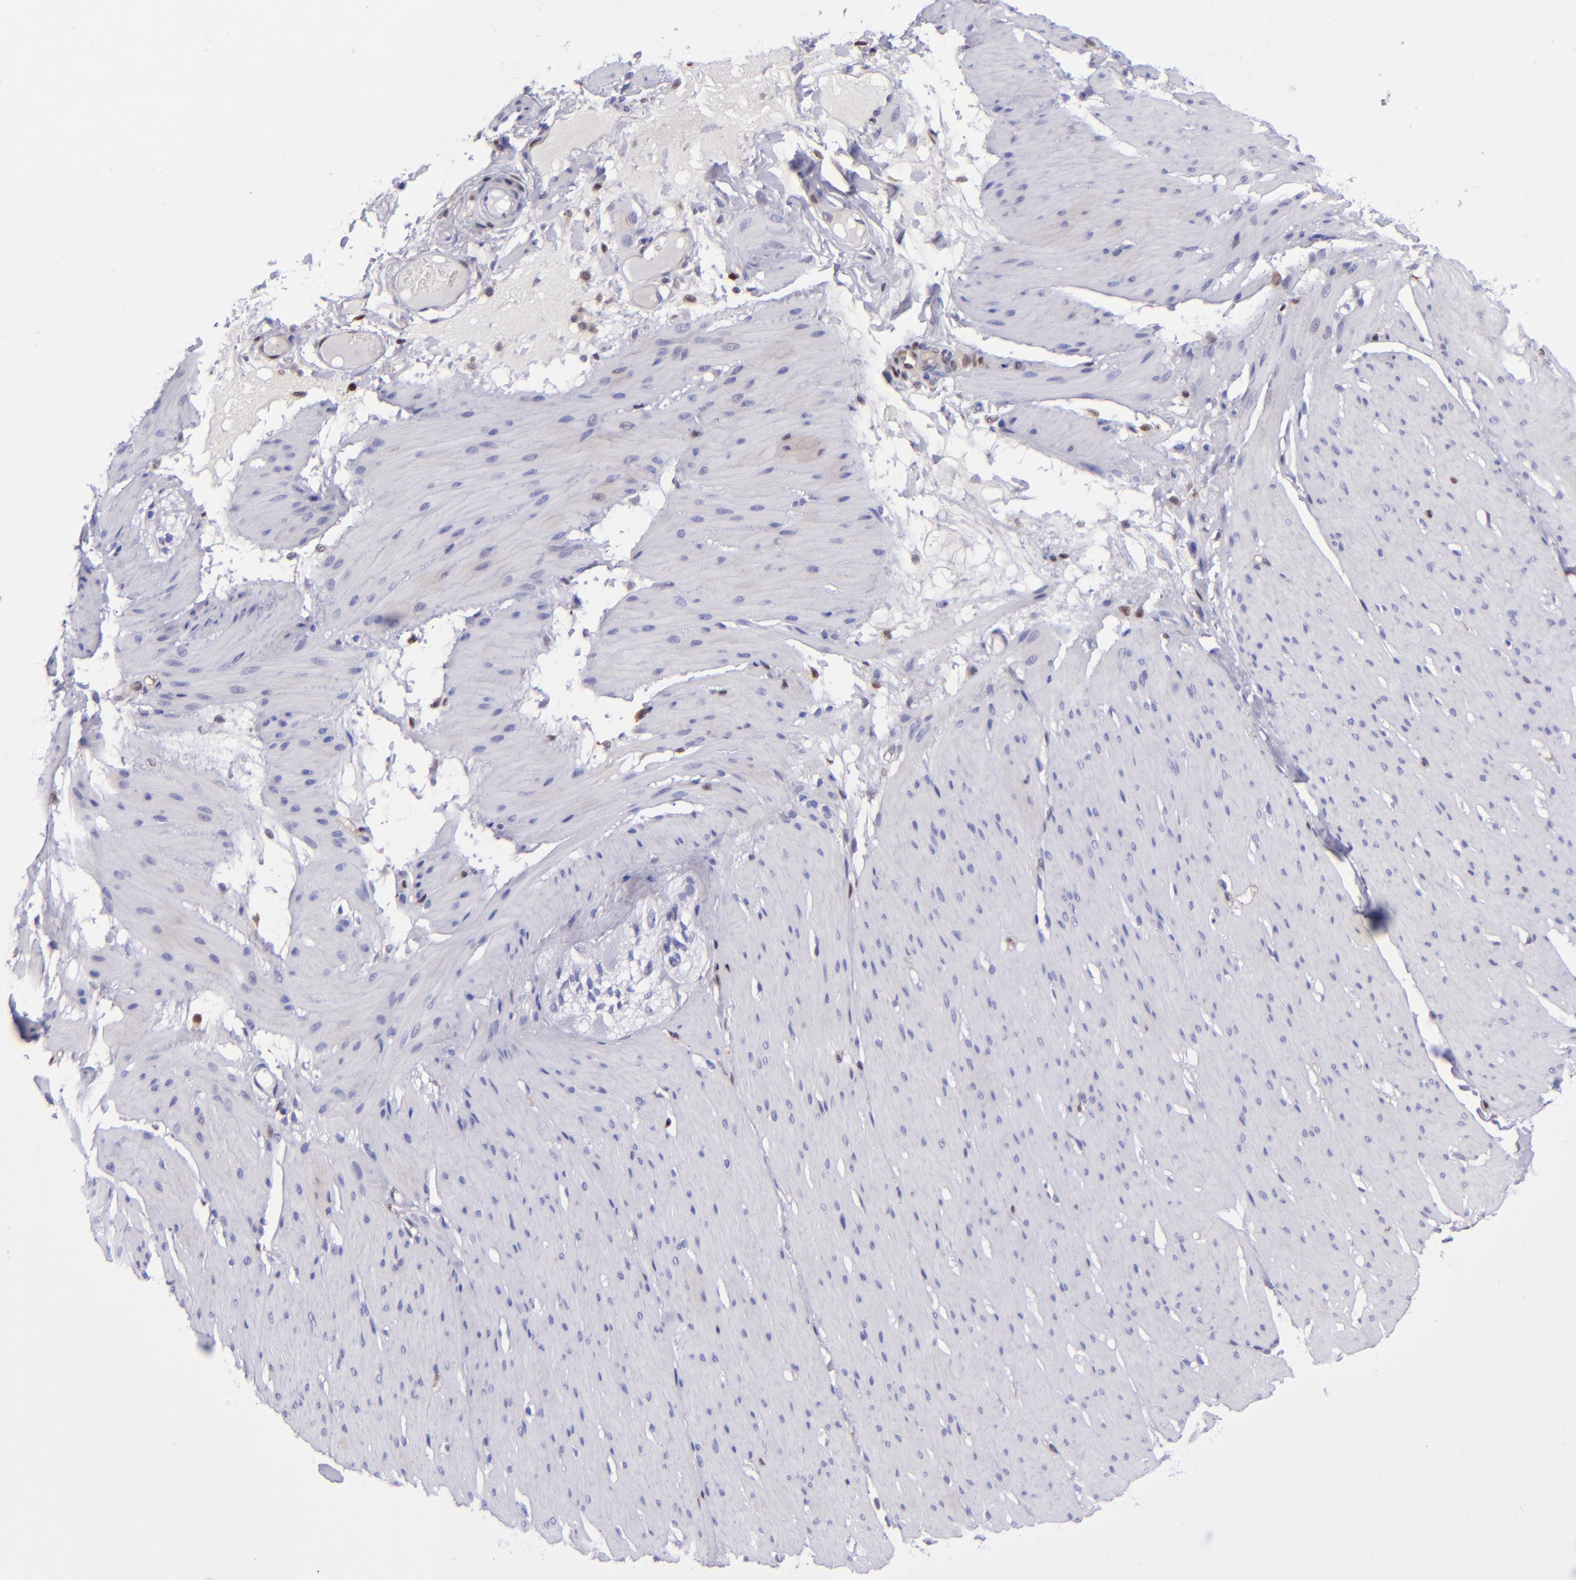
{"staining": {"intensity": "negative", "quantity": "none", "location": "none"}, "tissue": "smooth muscle", "cell_type": "Smooth muscle cells", "image_type": "normal", "snomed": [{"axis": "morphology", "description": "Normal tissue, NOS"}, {"axis": "topography", "description": "Smooth muscle"}, {"axis": "topography", "description": "Colon"}], "caption": "Immunohistochemical staining of benign smooth muscle reveals no significant positivity in smooth muscle cells. Brightfield microscopy of immunohistochemistry (IHC) stained with DAB (brown) and hematoxylin (blue), captured at high magnification.", "gene": "TYMP", "patient": {"sex": "male", "age": 67}}